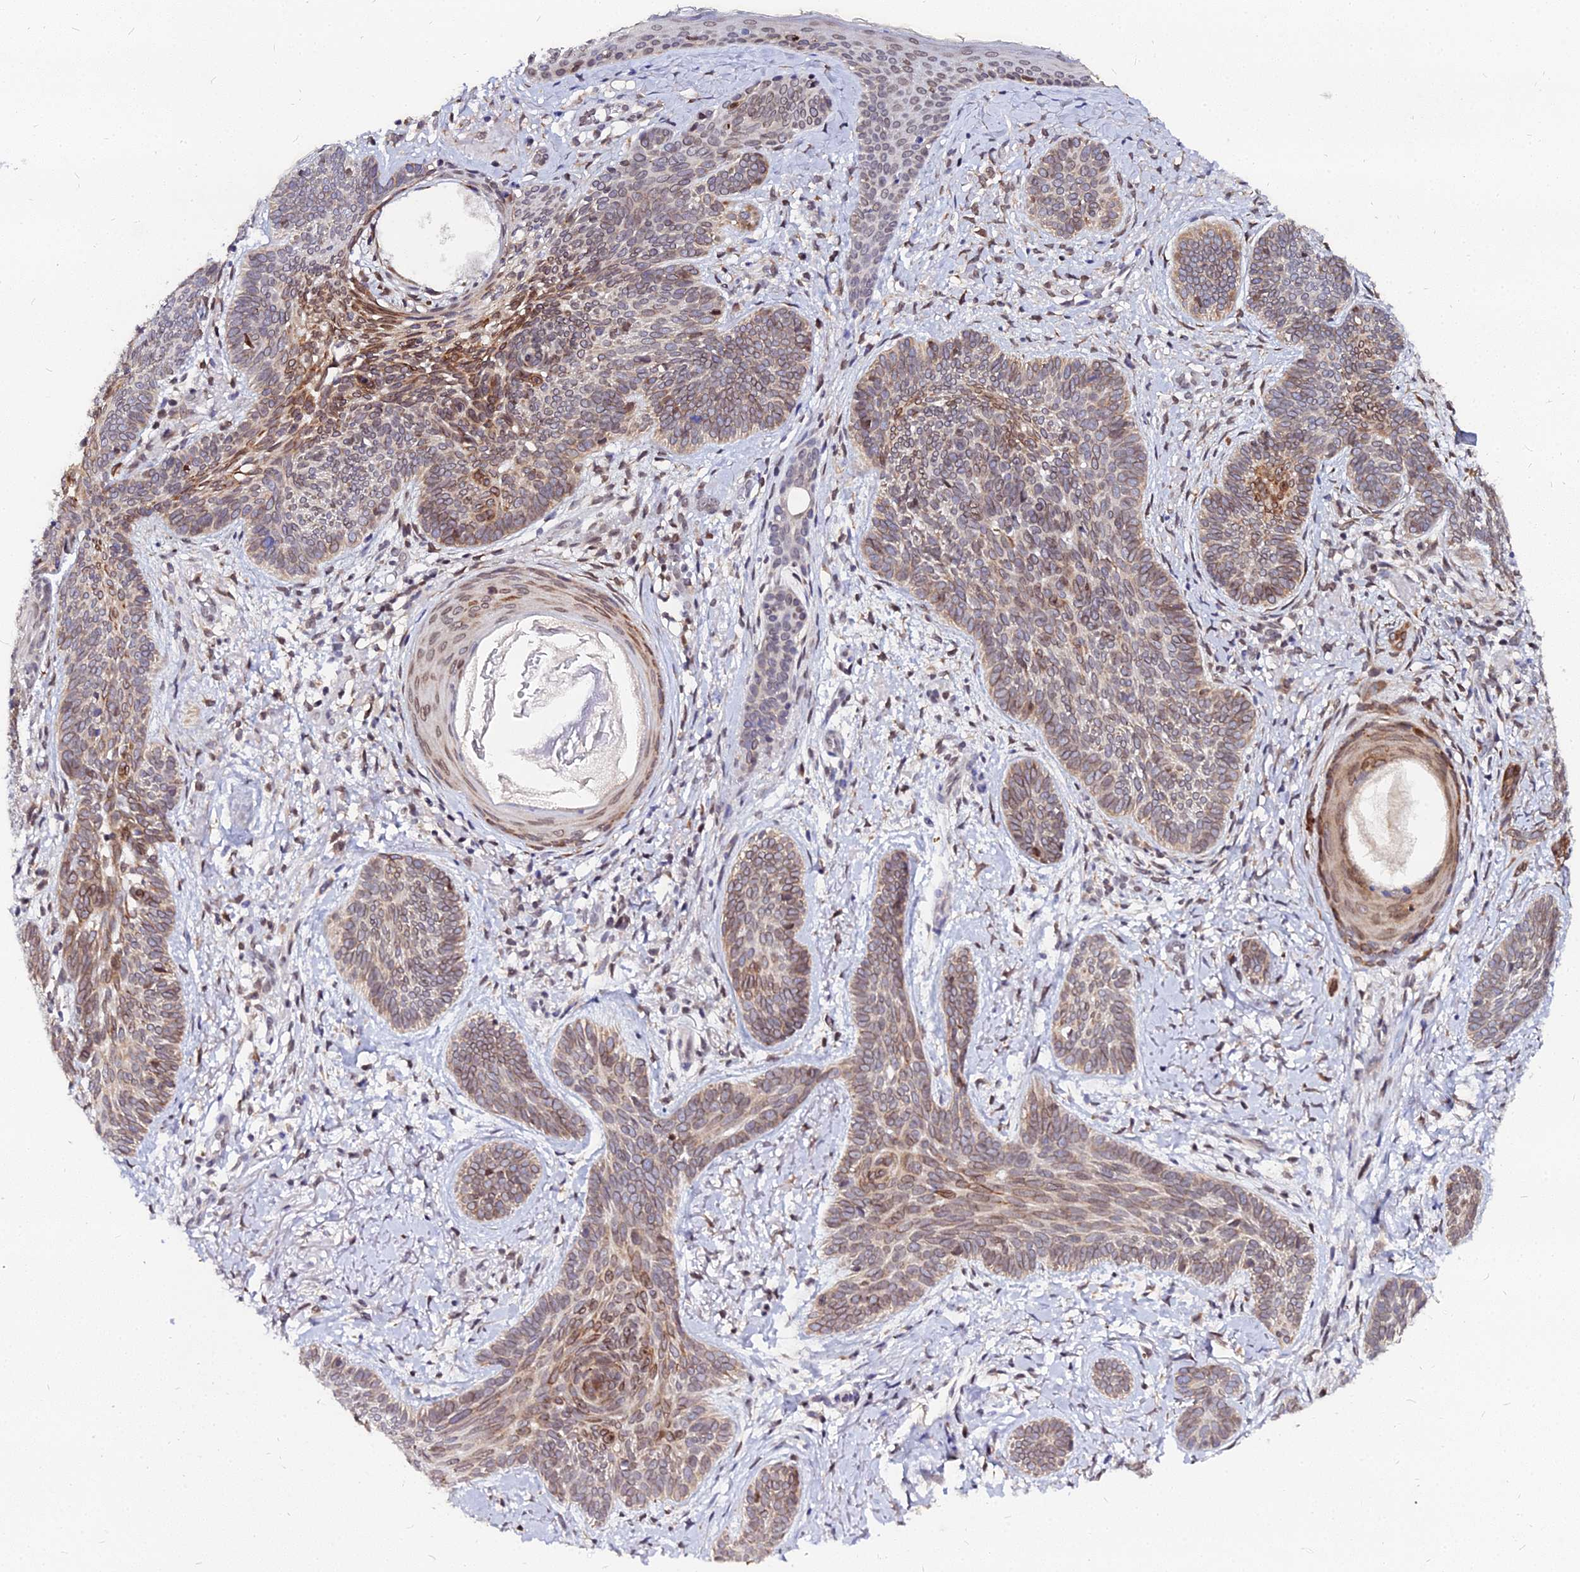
{"staining": {"intensity": "moderate", "quantity": "25%-75%", "location": "cytoplasmic/membranous,nuclear"}, "tissue": "skin cancer", "cell_type": "Tumor cells", "image_type": "cancer", "snomed": [{"axis": "morphology", "description": "Basal cell carcinoma"}, {"axis": "topography", "description": "Skin"}], "caption": "Immunohistochemical staining of skin cancer exhibits medium levels of moderate cytoplasmic/membranous and nuclear protein staining in approximately 25%-75% of tumor cells.", "gene": "RNF121", "patient": {"sex": "female", "age": 81}}